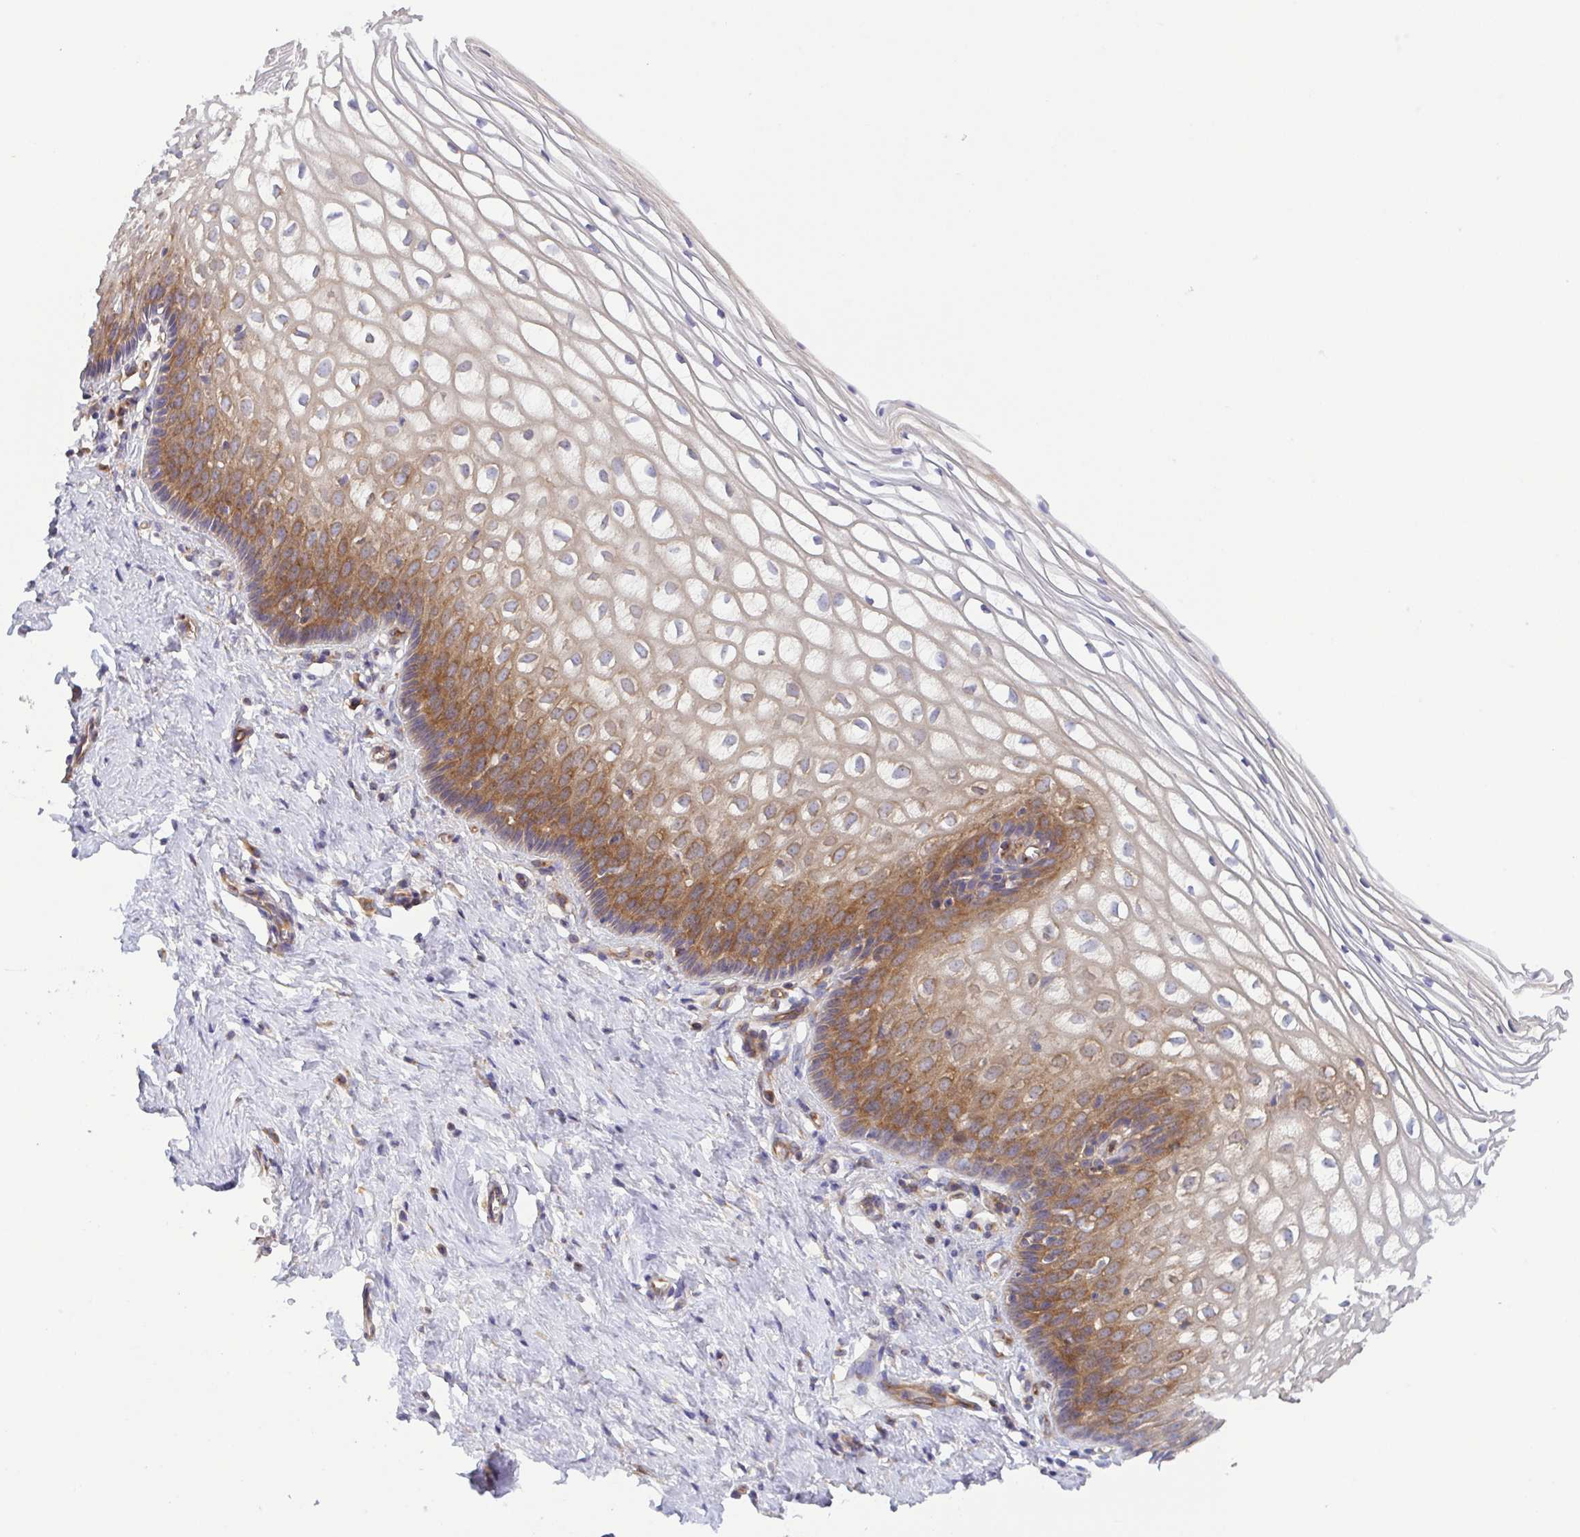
{"staining": {"intensity": "moderate", "quantity": ">75%", "location": "cytoplasmic/membranous"}, "tissue": "cervix", "cell_type": "Glandular cells", "image_type": "normal", "snomed": [{"axis": "morphology", "description": "Normal tissue, NOS"}, {"axis": "topography", "description": "Cervix"}], "caption": "DAB immunohistochemical staining of benign human cervix displays moderate cytoplasmic/membranous protein staining in about >75% of glandular cells.", "gene": "KIF5B", "patient": {"sex": "female", "age": 36}}